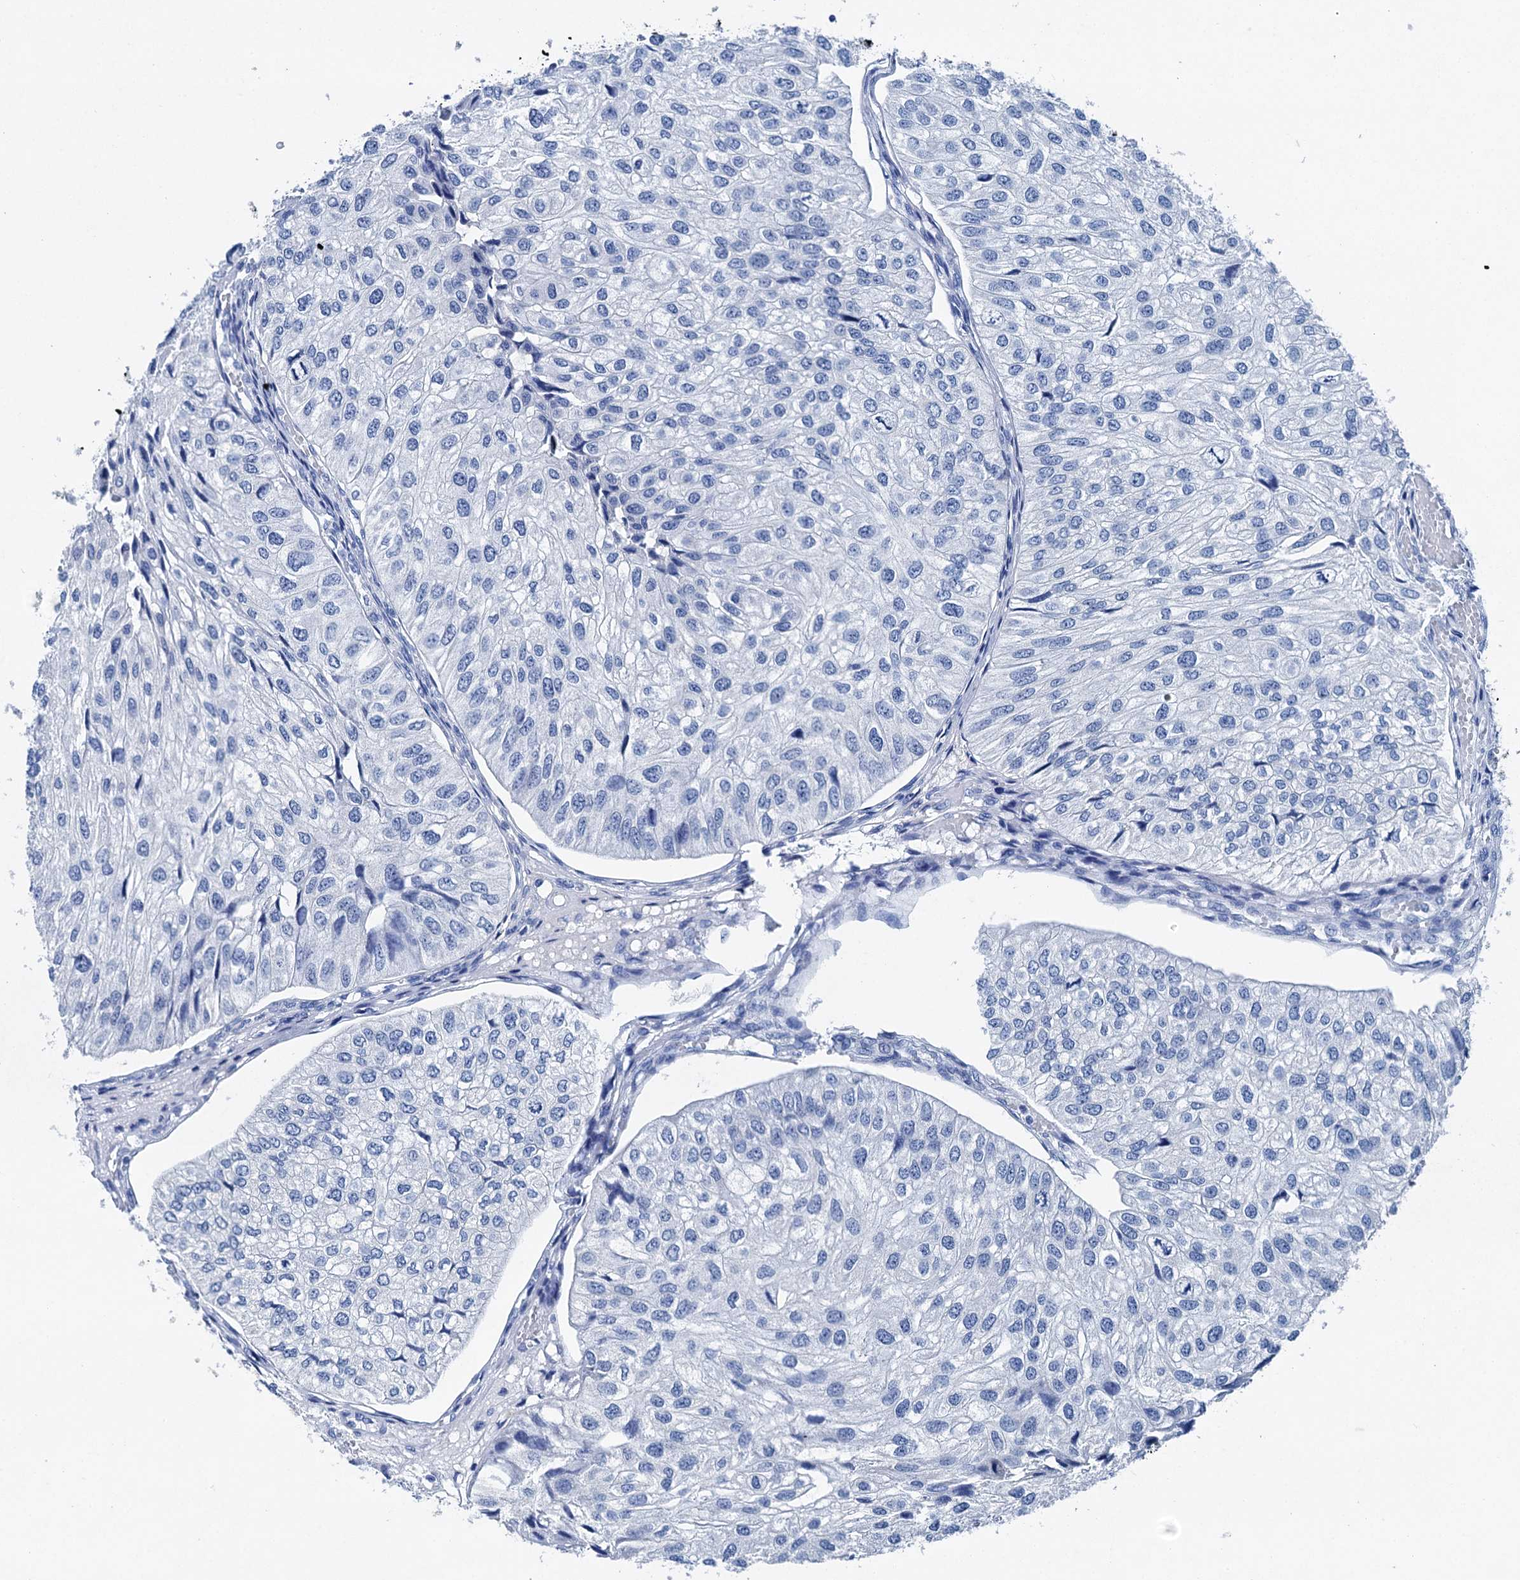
{"staining": {"intensity": "negative", "quantity": "none", "location": "none"}, "tissue": "urothelial cancer", "cell_type": "Tumor cells", "image_type": "cancer", "snomed": [{"axis": "morphology", "description": "Urothelial carcinoma, Low grade"}, {"axis": "topography", "description": "Urinary bladder"}], "caption": "This is an immunohistochemistry (IHC) image of human urothelial cancer. There is no expression in tumor cells.", "gene": "BRINP1", "patient": {"sex": "female", "age": 89}}